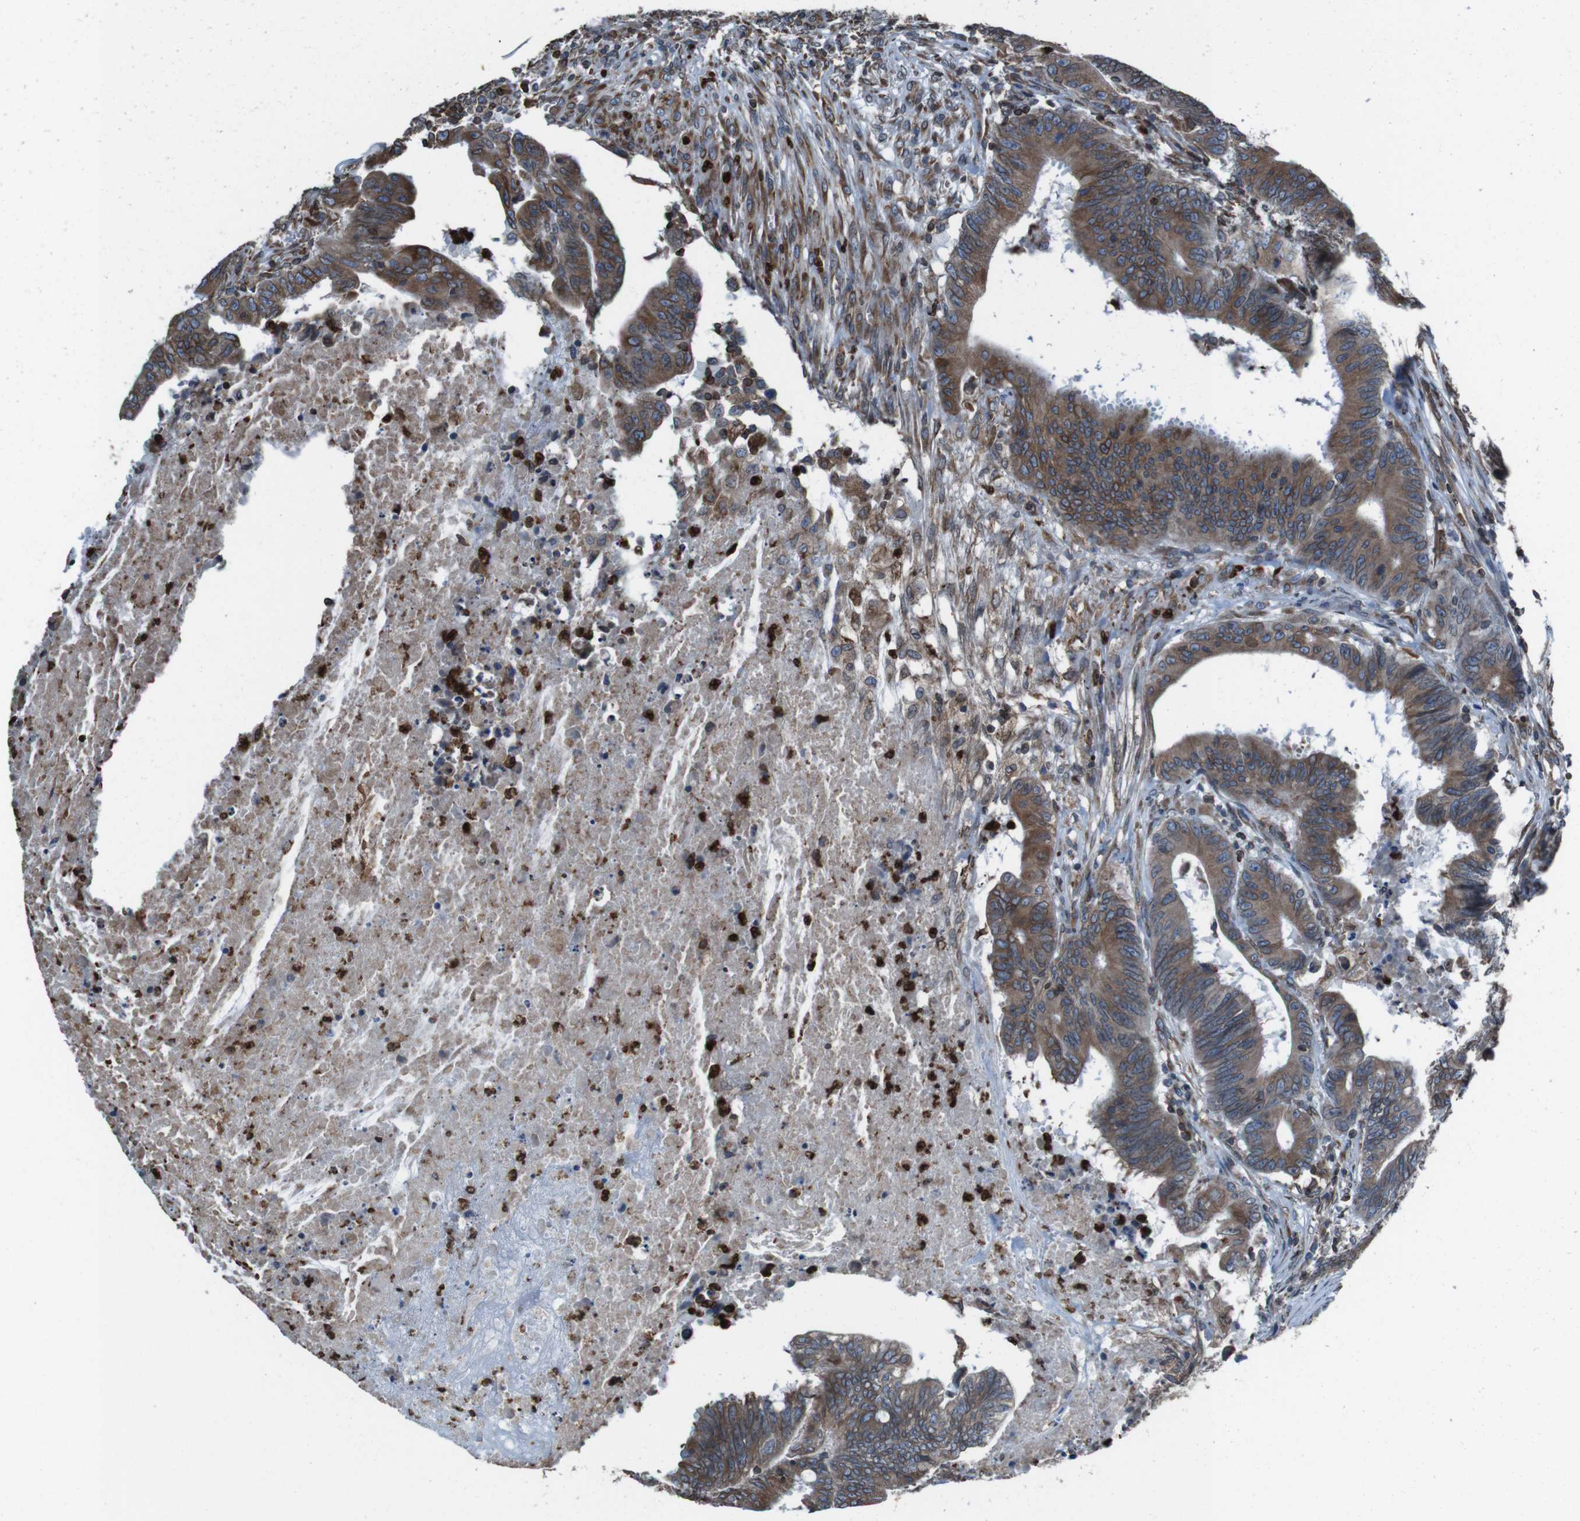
{"staining": {"intensity": "moderate", "quantity": ">75%", "location": "cytoplasmic/membranous"}, "tissue": "colorectal cancer", "cell_type": "Tumor cells", "image_type": "cancer", "snomed": [{"axis": "morphology", "description": "Adenocarcinoma, NOS"}, {"axis": "topography", "description": "Colon"}], "caption": "A medium amount of moderate cytoplasmic/membranous positivity is seen in approximately >75% of tumor cells in colorectal adenocarcinoma tissue.", "gene": "APMAP", "patient": {"sex": "male", "age": 45}}